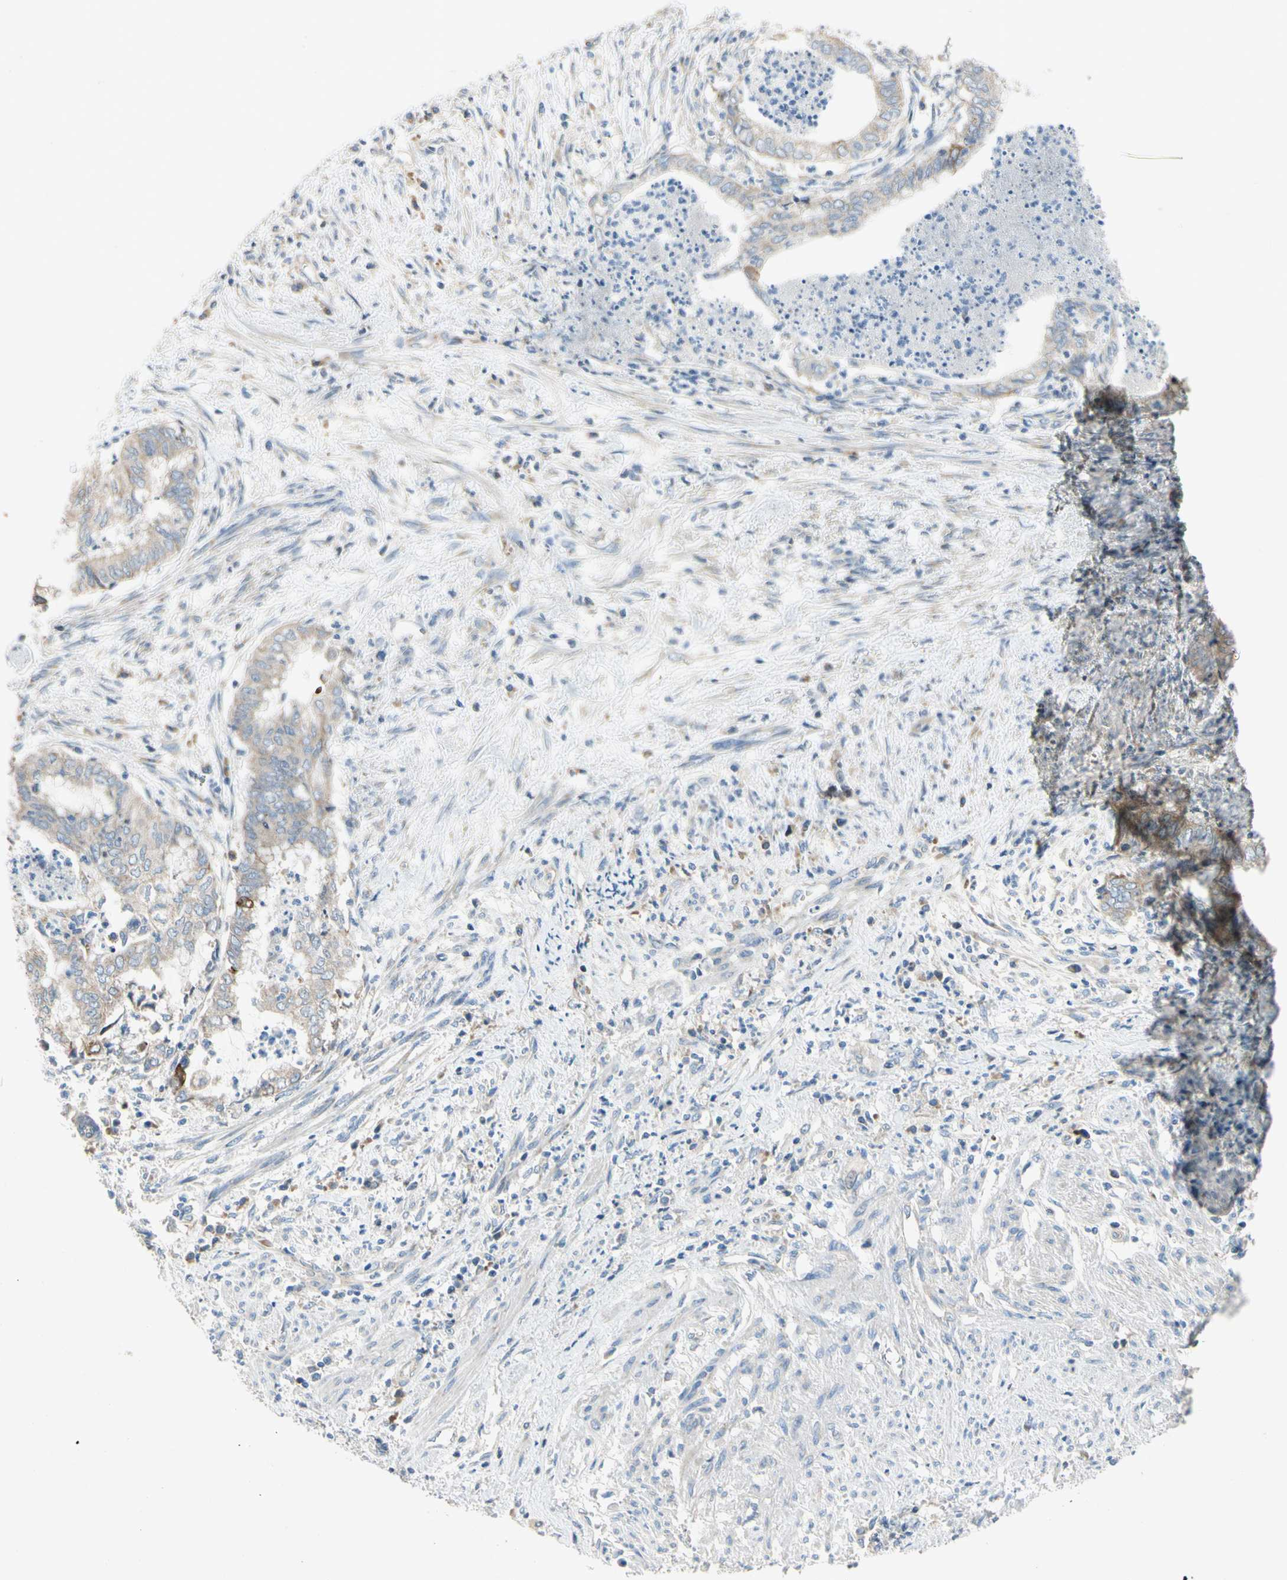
{"staining": {"intensity": "weak", "quantity": ">75%", "location": "cytoplasmic/membranous"}, "tissue": "endometrial cancer", "cell_type": "Tumor cells", "image_type": "cancer", "snomed": [{"axis": "morphology", "description": "Necrosis, NOS"}, {"axis": "morphology", "description": "Adenocarcinoma, NOS"}, {"axis": "topography", "description": "Endometrium"}], "caption": "Adenocarcinoma (endometrial) tissue reveals weak cytoplasmic/membranous positivity in about >75% of tumor cells, visualized by immunohistochemistry. (IHC, brightfield microscopy, high magnification).", "gene": "KLHDC8B", "patient": {"sex": "female", "age": 79}}